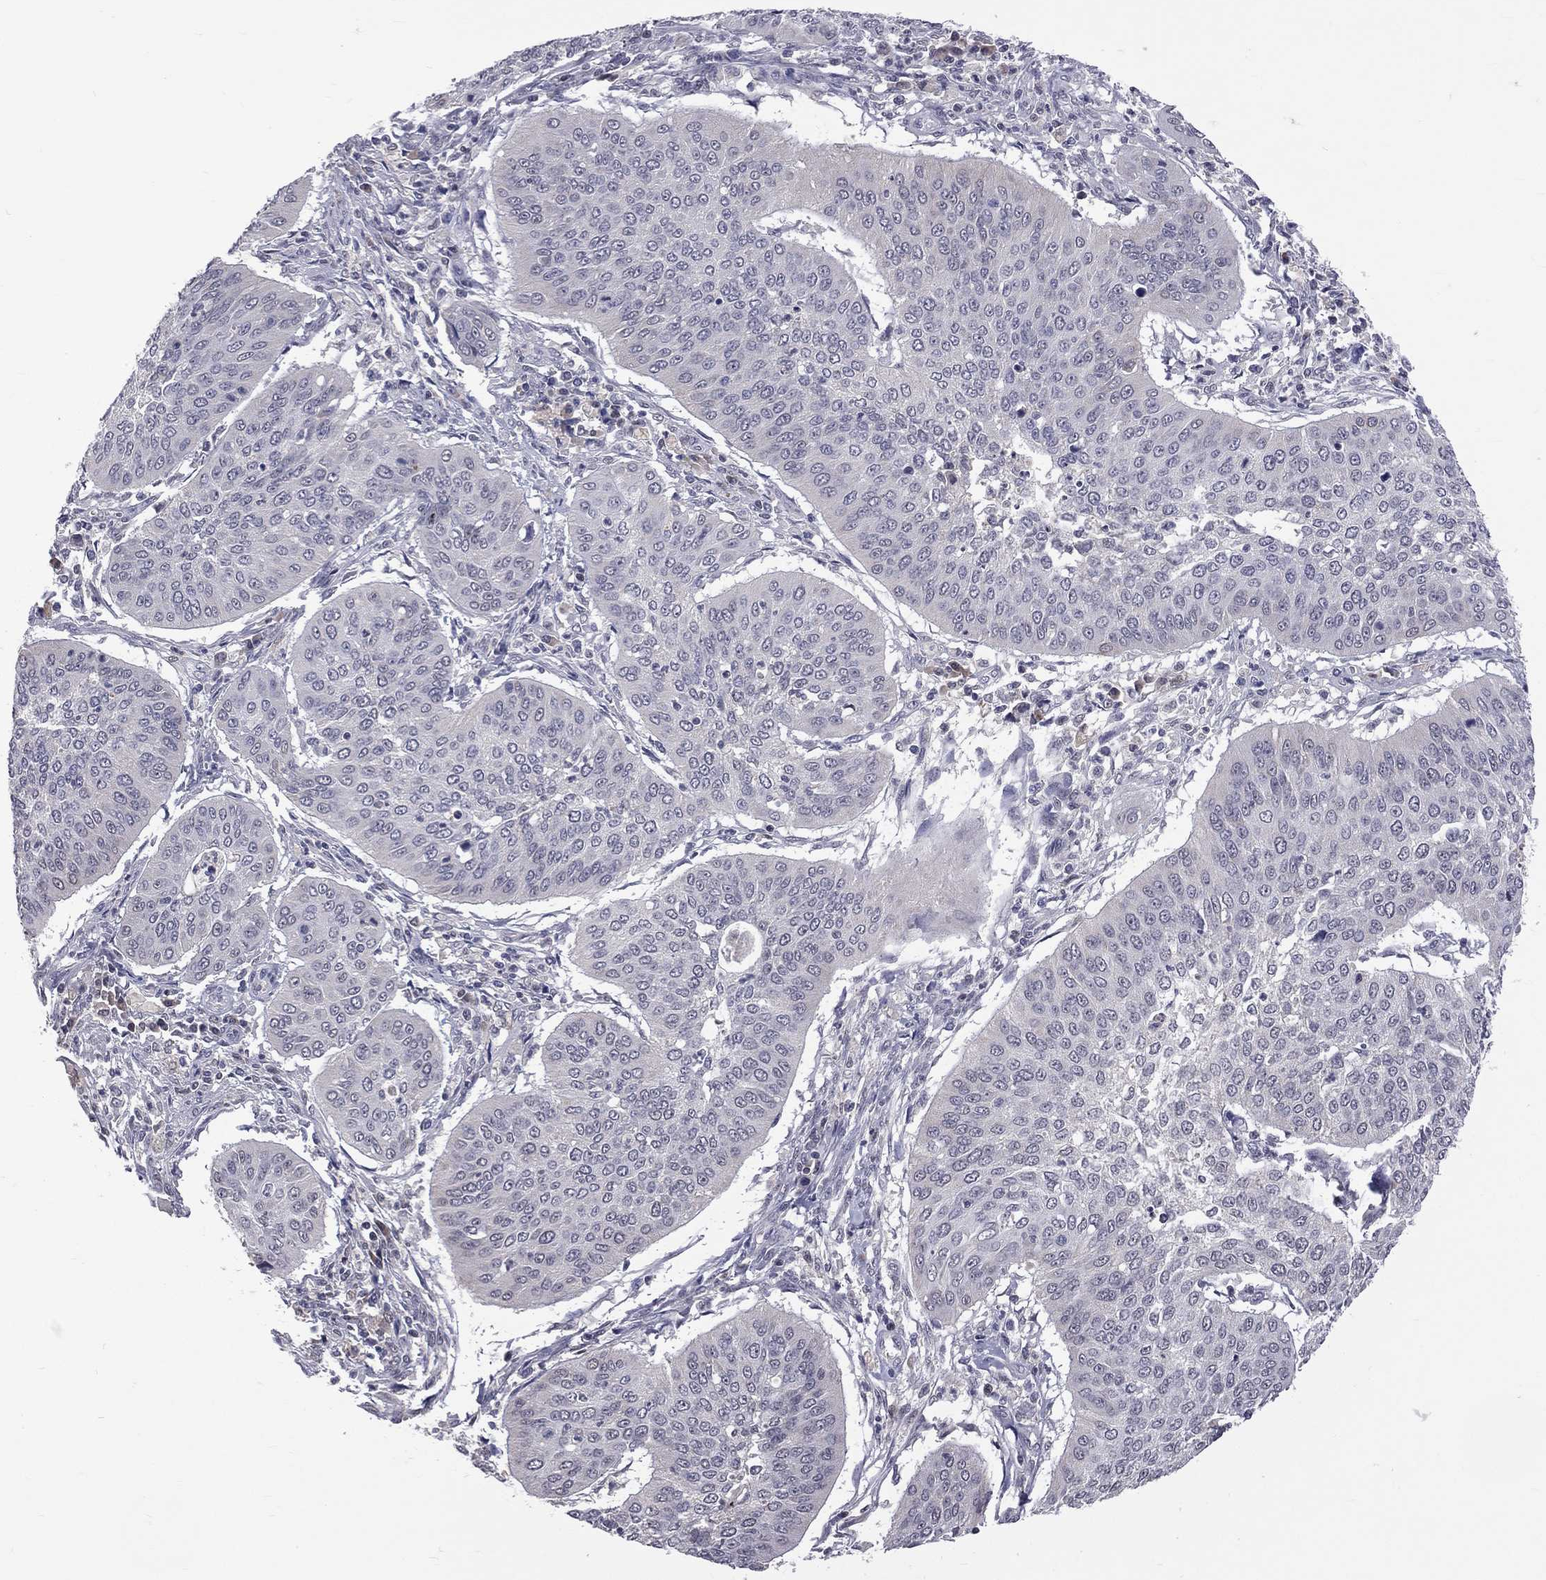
{"staining": {"intensity": "negative", "quantity": "none", "location": "none"}, "tissue": "cervical cancer", "cell_type": "Tumor cells", "image_type": "cancer", "snomed": [{"axis": "morphology", "description": "Normal tissue, NOS"}, {"axis": "morphology", "description": "Squamous cell carcinoma, NOS"}, {"axis": "topography", "description": "Cervix"}], "caption": "There is no significant staining in tumor cells of squamous cell carcinoma (cervical).", "gene": "DSG4", "patient": {"sex": "female", "age": 39}}